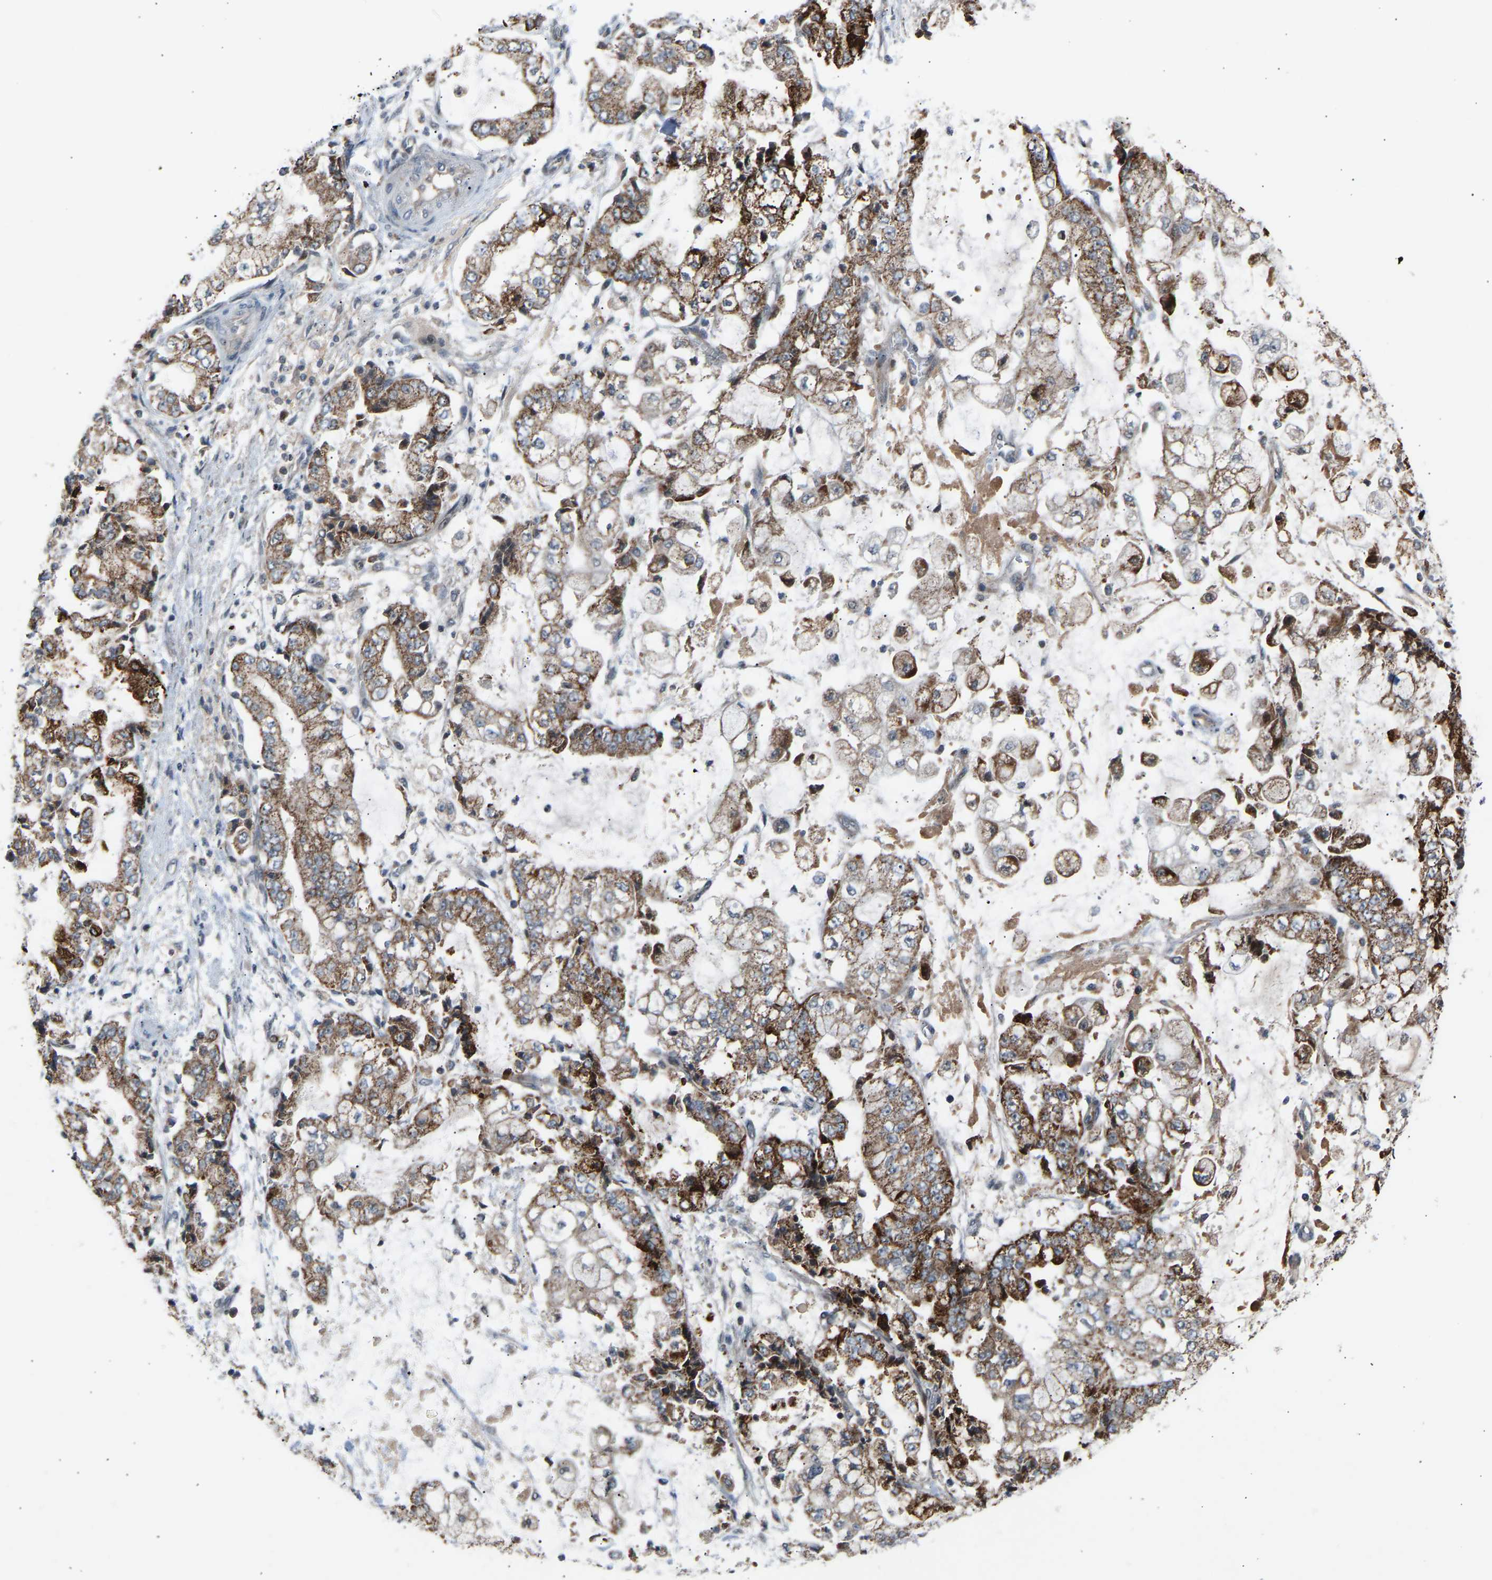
{"staining": {"intensity": "strong", "quantity": "25%-75%", "location": "cytoplasmic/membranous"}, "tissue": "stomach cancer", "cell_type": "Tumor cells", "image_type": "cancer", "snomed": [{"axis": "morphology", "description": "Adenocarcinoma, NOS"}, {"axis": "topography", "description": "Stomach"}], "caption": "Brown immunohistochemical staining in human adenocarcinoma (stomach) shows strong cytoplasmic/membranous staining in approximately 25%-75% of tumor cells.", "gene": "SLIRP", "patient": {"sex": "male", "age": 76}}